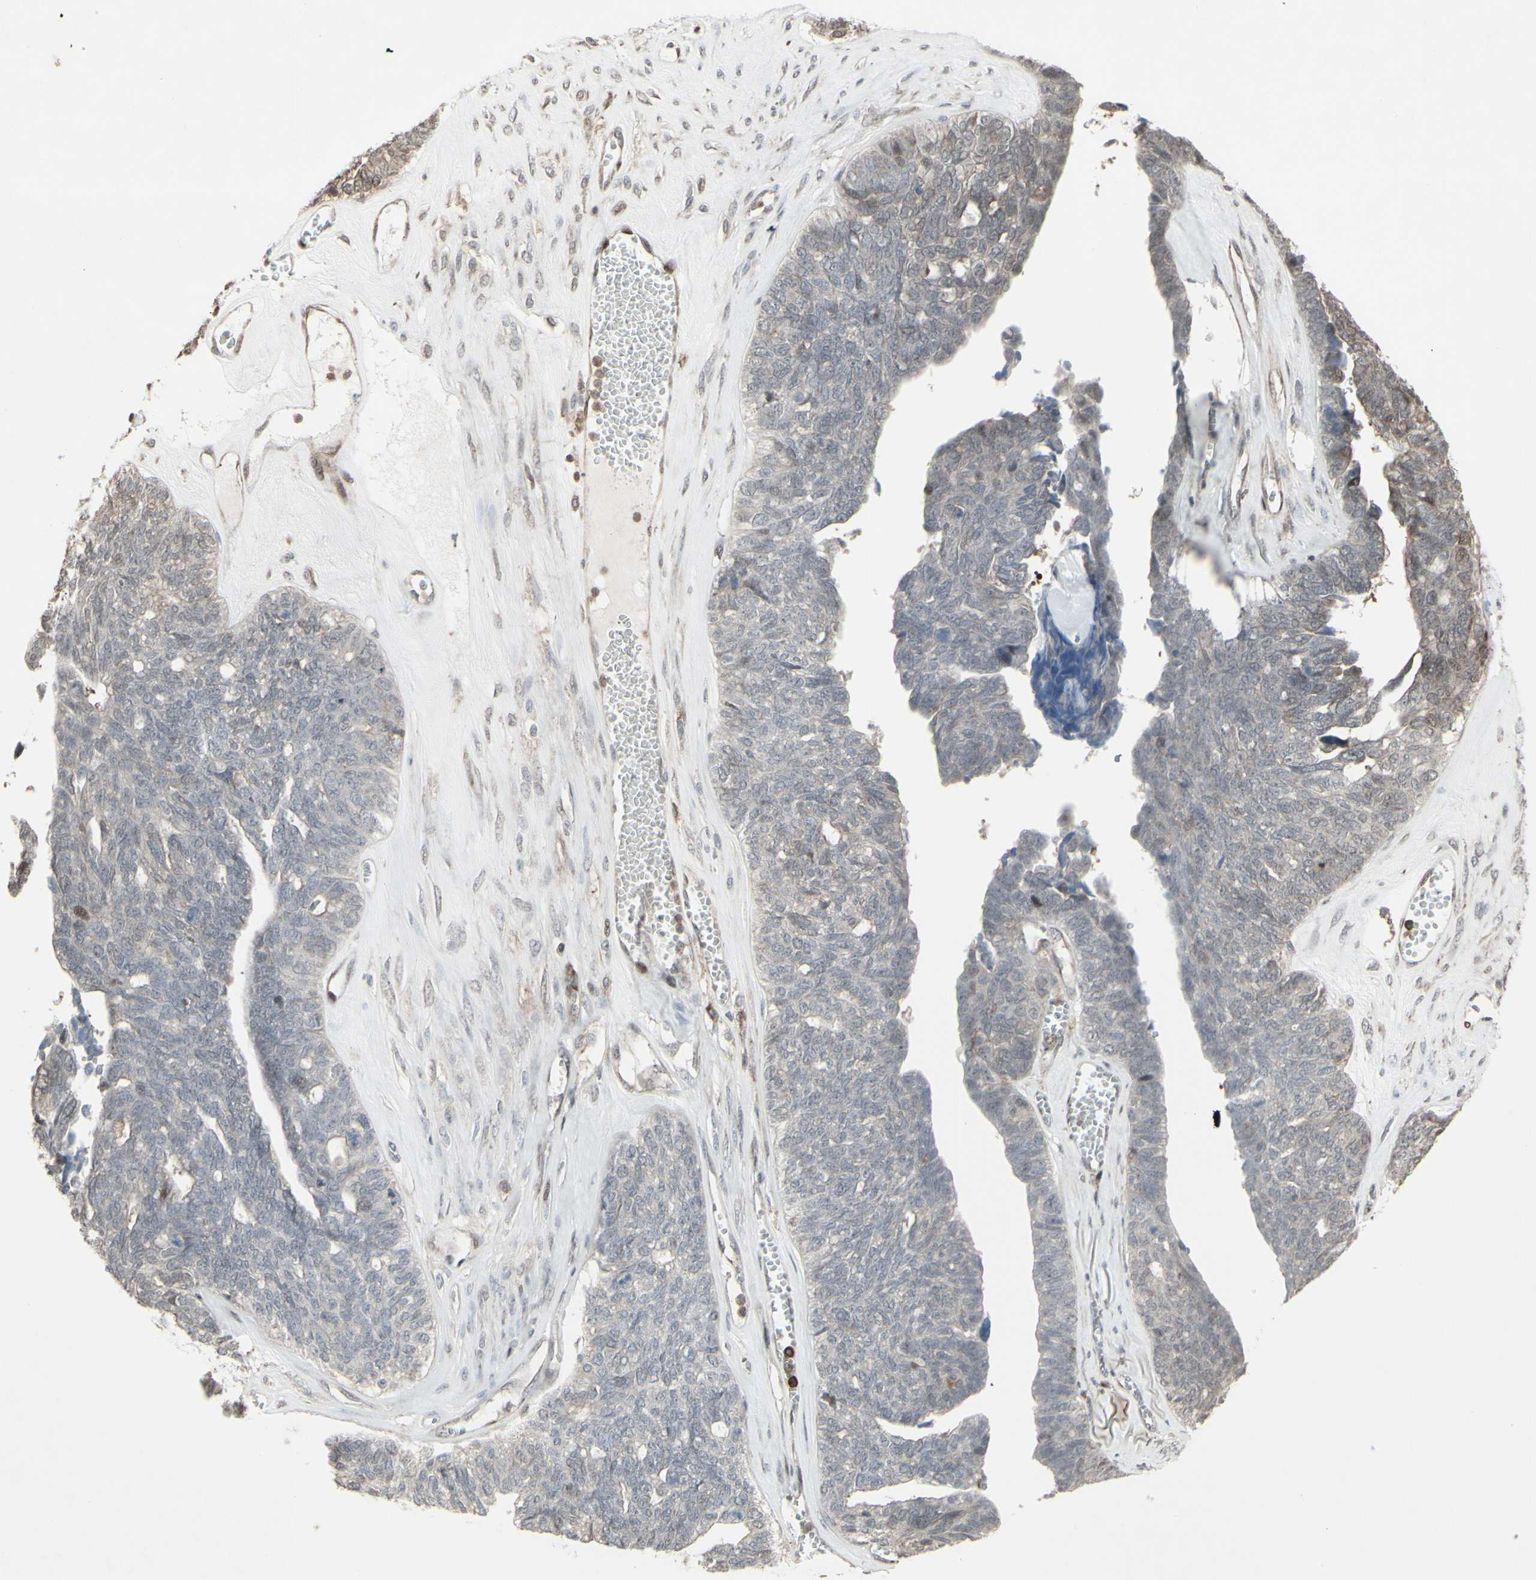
{"staining": {"intensity": "weak", "quantity": "<25%", "location": "cytoplasmic/membranous"}, "tissue": "ovarian cancer", "cell_type": "Tumor cells", "image_type": "cancer", "snomed": [{"axis": "morphology", "description": "Cystadenocarcinoma, serous, NOS"}, {"axis": "topography", "description": "Ovary"}], "caption": "High magnification brightfield microscopy of ovarian cancer (serous cystadenocarcinoma) stained with DAB (brown) and counterstained with hematoxylin (blue): tumor cells show no significant staining.", "gene": "CD33", "patient": {"sex": "female", "age": 79}}